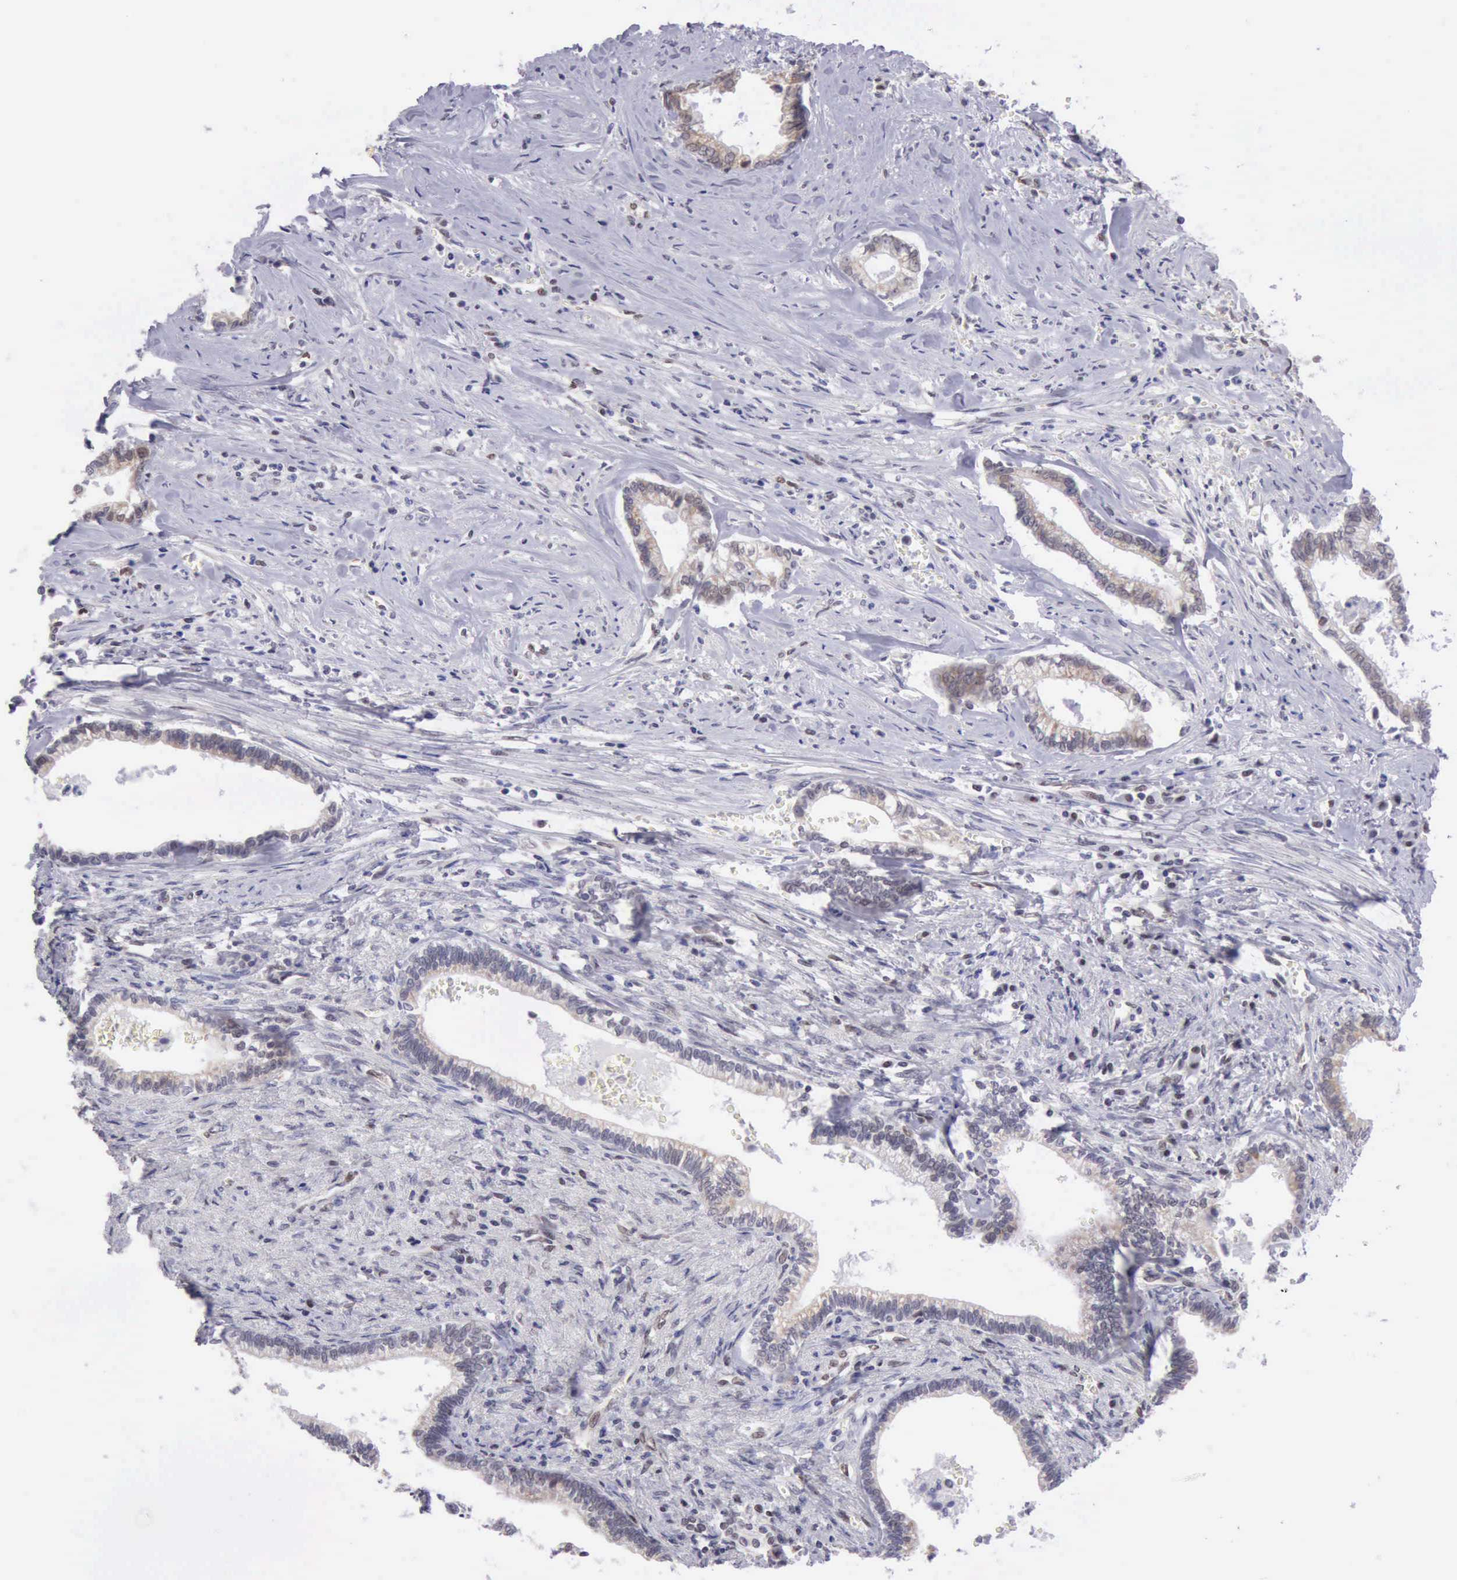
{"staining": {"intensity": "weak", "quantity": "25%-75%", "location": "cytoplasmic/membranous"}, "tissue": "liver cancer", "cell_type": "Tumor cells", "image_type": "cancer", "snomed": [{"axis": "morphology", "description": "Cholangiocarcinoma"}, {"axis": "topography", "description": "Liver"}], "caption": "IHC (DAB) staining of cholangiocarcinoma (liver) shows weak cytoplasmic/membranous protein expression in about 25%-75% of tumor cells.", "gene": "ERCC4", "patient": {"sex": "male", "age": 57}}